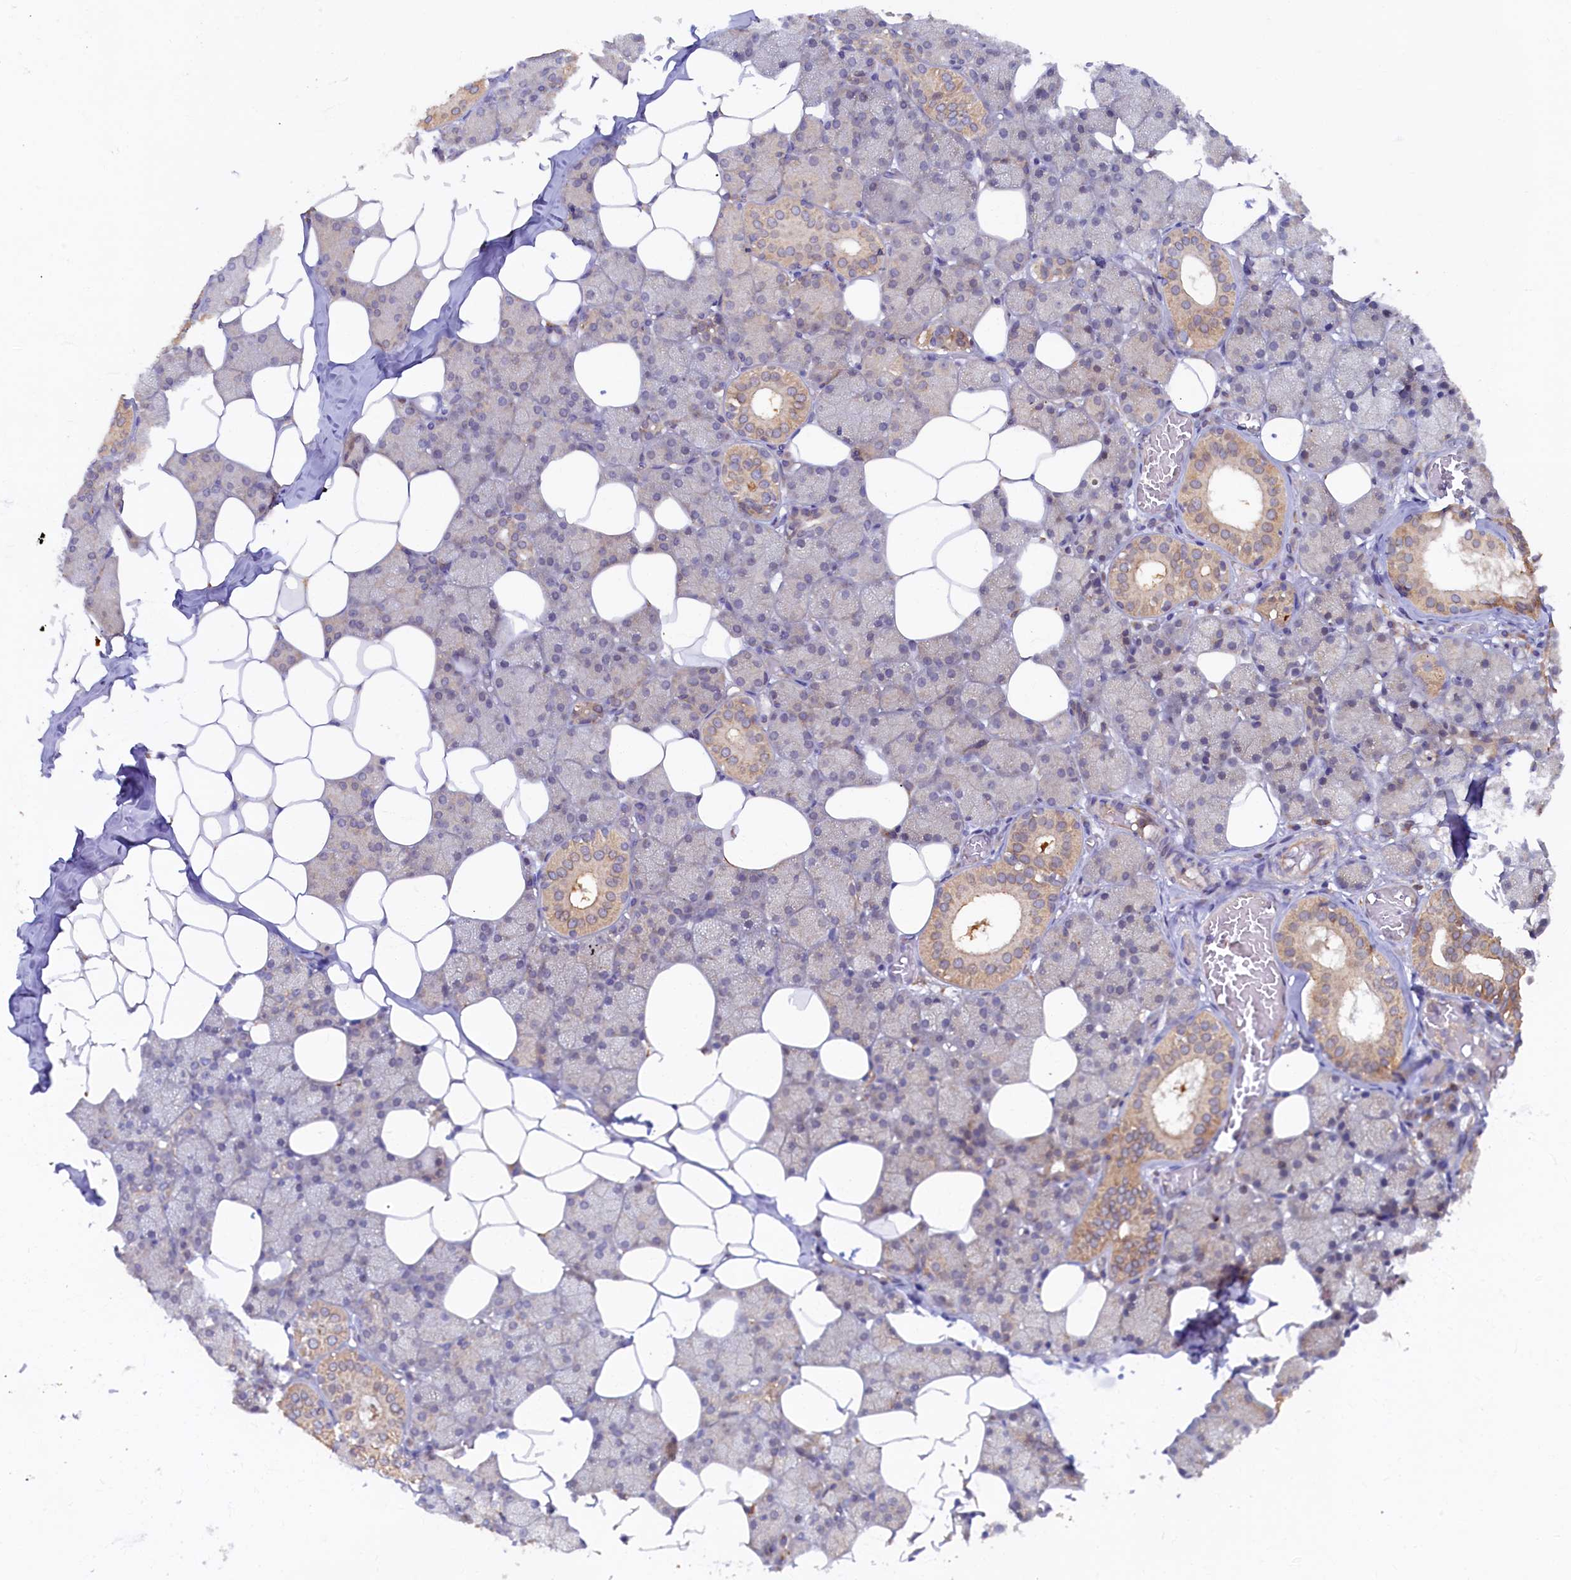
{"staining": {"intensity": "weak", "quantity": "25%-75%", "location": "cytoplasmic/membranous"}, "tissue": "salivary gland", "cell_type": "Glandular cells", "image_type": "normal", "snomed": [{"axis": "morphology", "description": "Normal tissue, NOS"}, {"axis": "topography", "description": "Salivary gland"}], "caption": "Brown immunohistochemical staining in unremarkable salivary gland shows weak cytoplasmic/membranous positivity in approximately 25%-75% of glandular cells.", "gene": "STX12", "patient": {"sex": "female", "age": 33}}